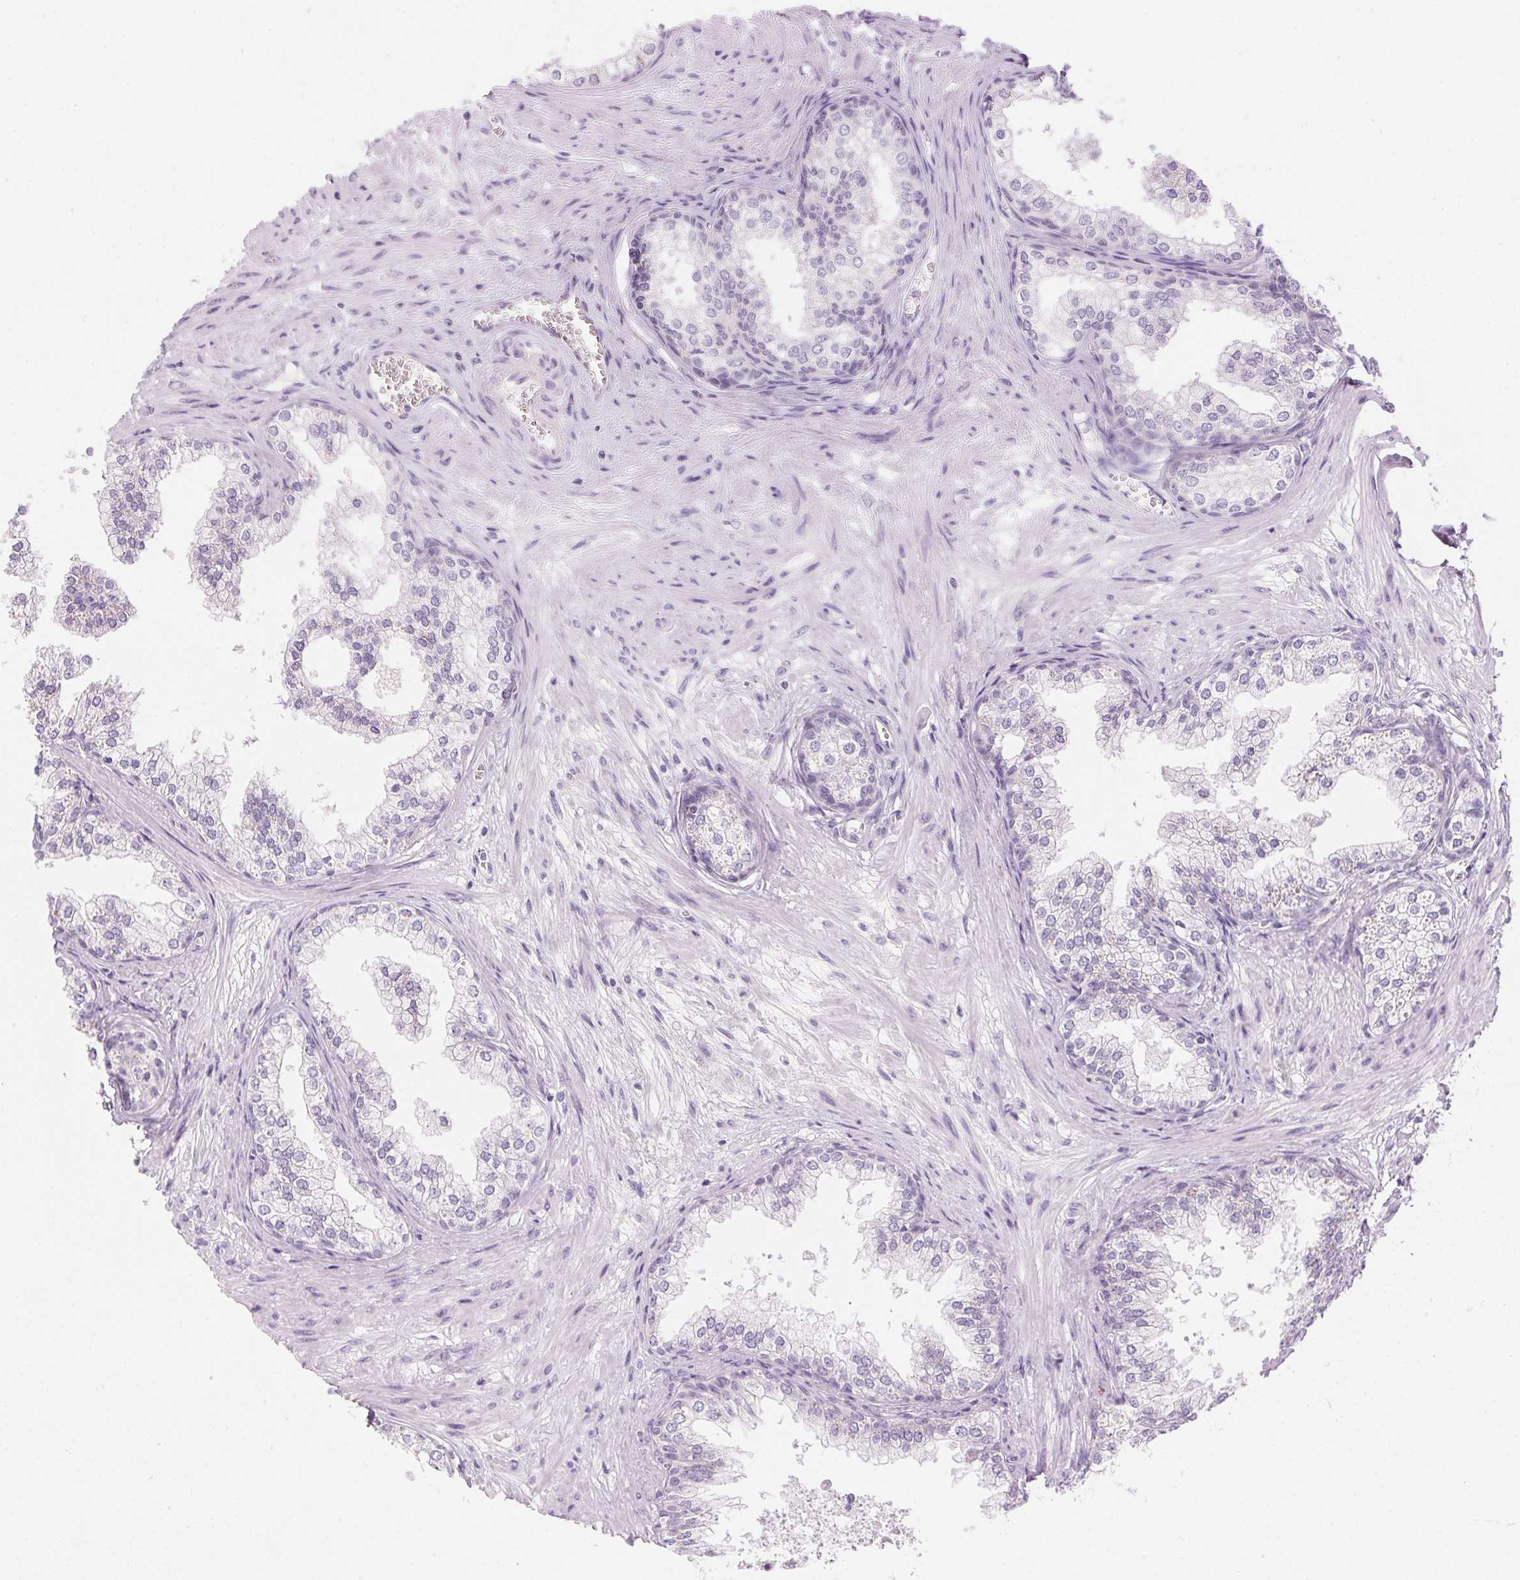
{"staining": {"intensity": "negative", "quantity": "none", "location": "none"}, "tissue": "prostate", "cell_type": "Glandular cells", "image_type": "normal", "snomed": [{"axis": "morphology", "description": "Normal tissue, NOS"}, {"axis": "topography", "description": "Prostate"}], "caption": "A histopathology image of human prostate is negative for staining in glandular cells. (DAB IHC, high magnification).", "gene": "HSD17B2", "patient": {"sex": "male", "age": 79}}